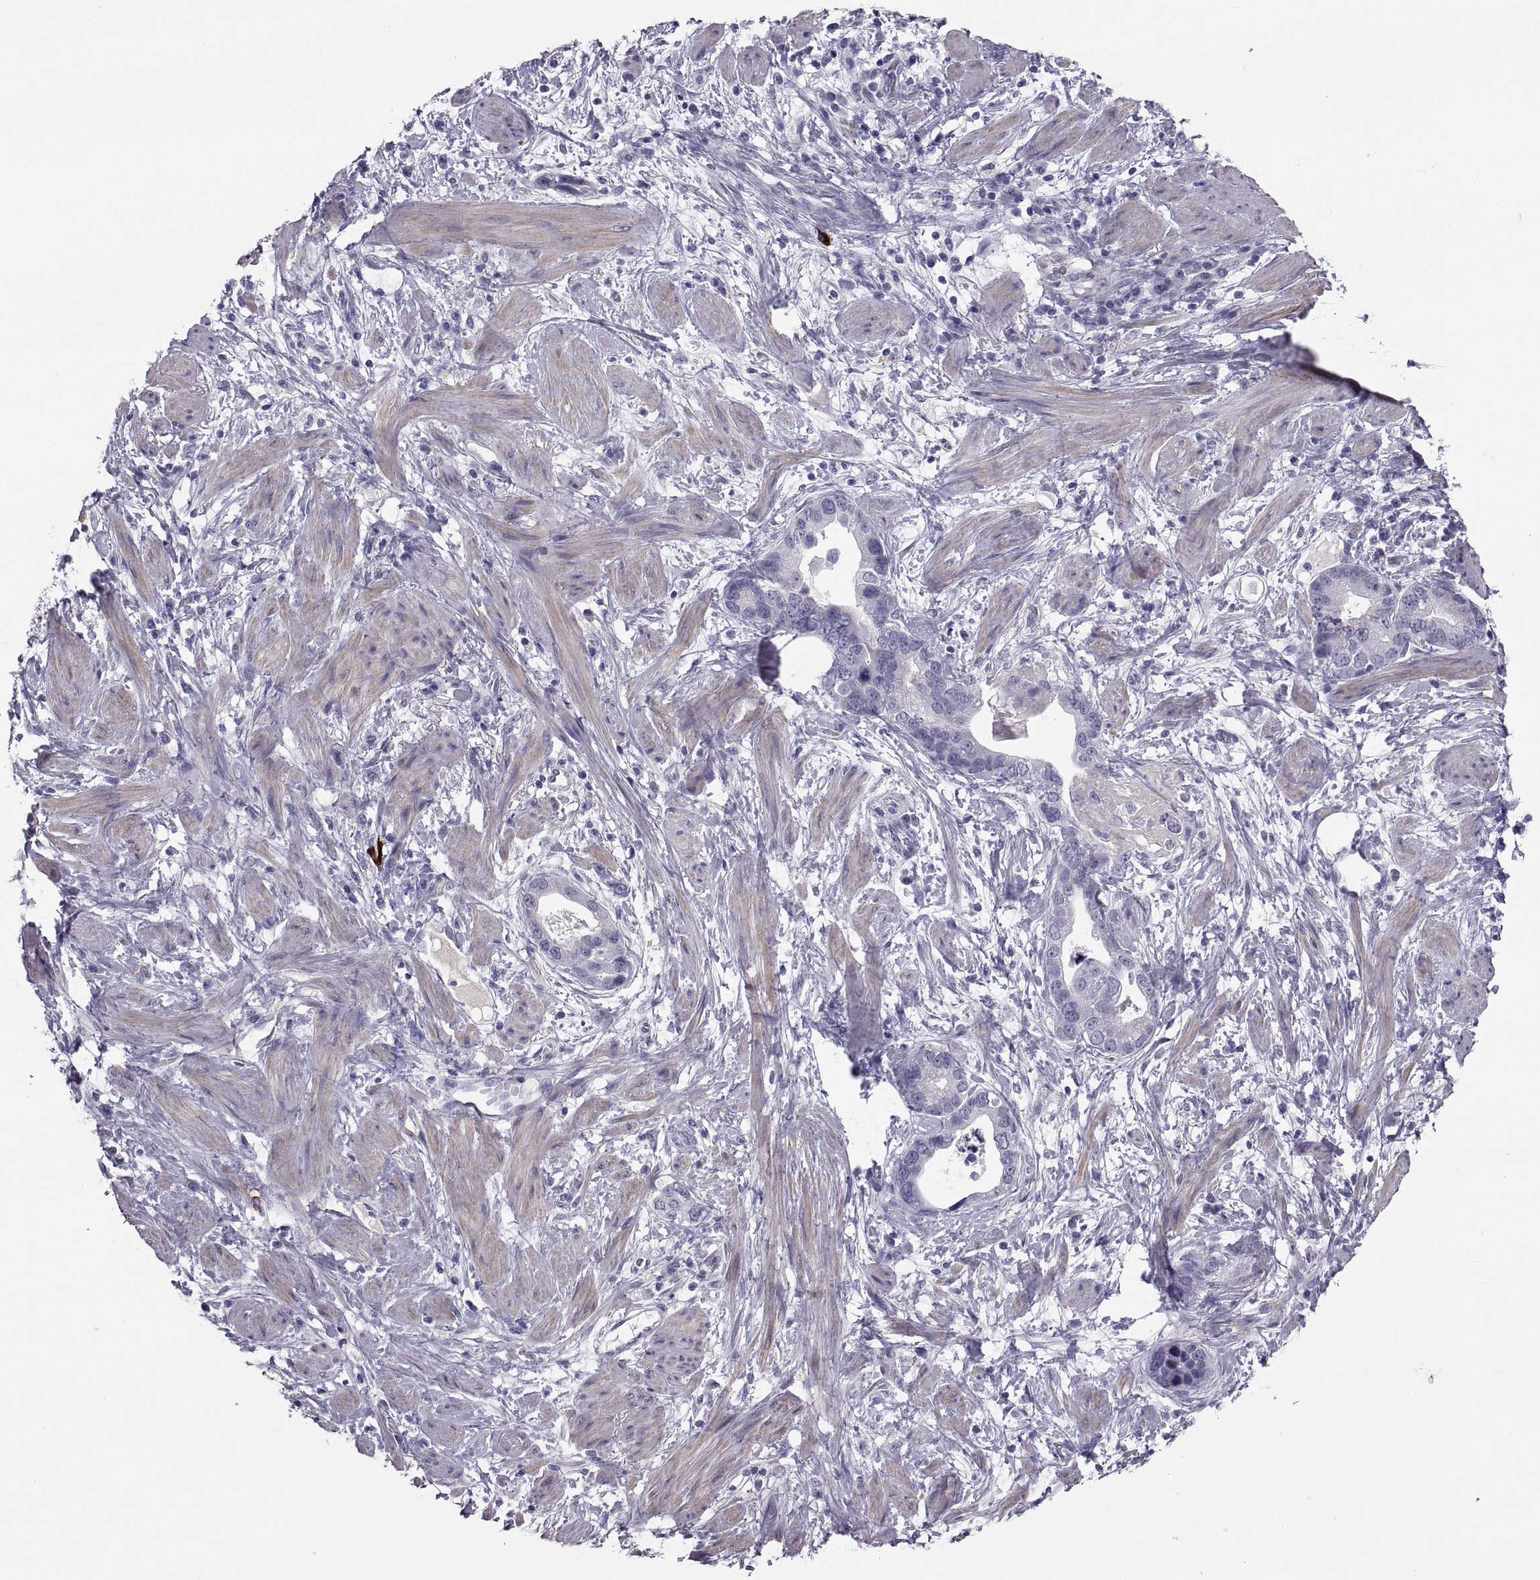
{"staining": {"intensity": "negative", "quantity": "none", "location": "none"}, "tissue": "stomach cancer", "cell_type": "Tumor cells", "image_type": "cancer", "snomed": [{"axis": "morphology", "description": "Adenocarcinoma, NOS"}, {"axis": "topography", "description": "Stomach, lower"}], "caption": "An immunohistochemistry image of adenocarcinoma (stomach) is shown. There is no staining in tumor cells of adenocarcinoma (stomach).", "gene": "IGSF1", "patient": {"sex": "female", "age": 93}}